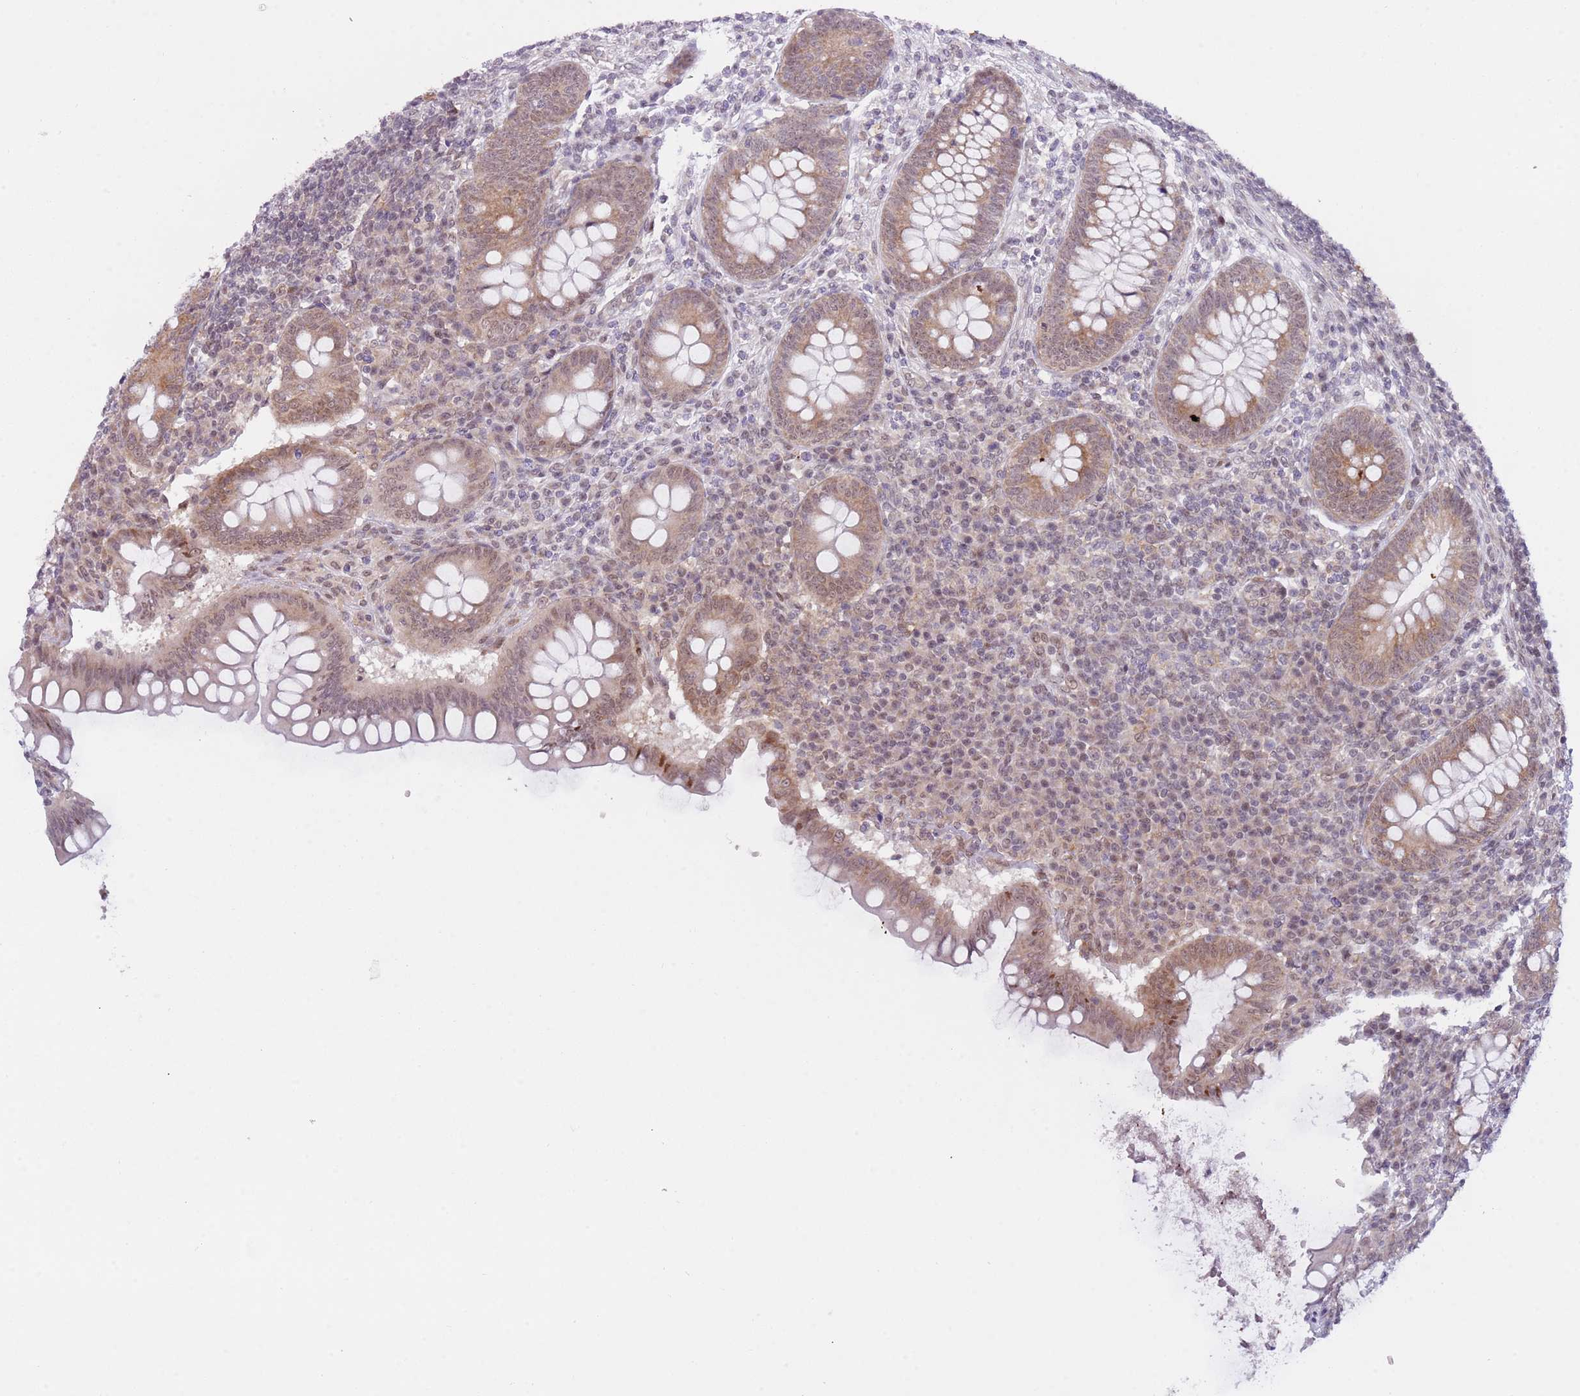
{"staining": {"intensity": "moderate", "quantity": "25%-75%", "location": "cytoplasmic/membranous,nuclear"}, "tissue": "appendix", "cell_type": "Glandular cells", "image_type": "normal", "snomed": [{"axis": "morphology", "description": "Normal tissue, NOS"}, {"axis": "topography", "description": "Appendix"}], "caption": "Approximately 25%-75% of glandular cells in unremarkable human appendix exhibit moderate cytoplasmic/membranous,nuclear protein staining as visualized by brown immunohistochemical staining.", "gene": "SLC25A32", "patient": {"sex": "female", "age": 33}}